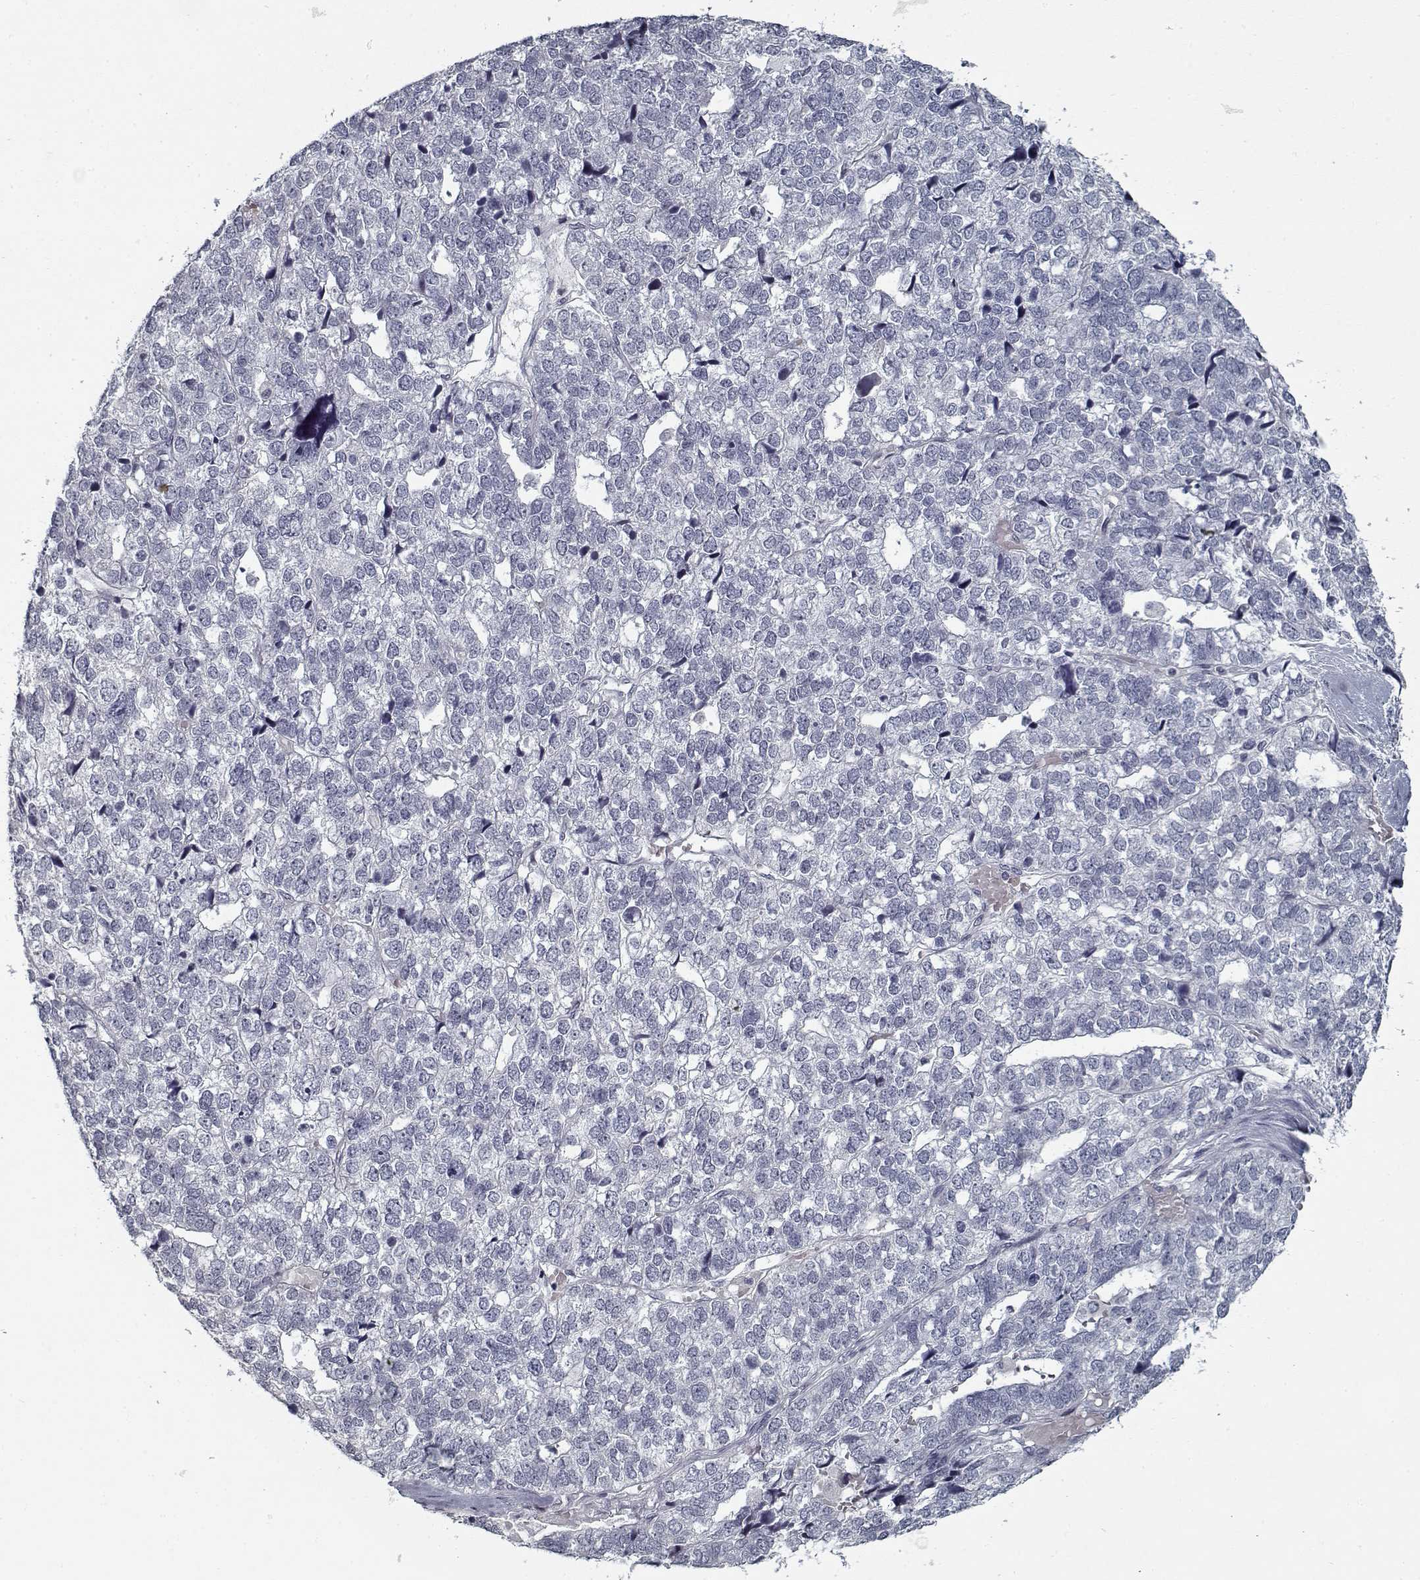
{"staining": {"intensity": "negative", "quantity": "none", "location": "none"}, "tissue": "stomach cancer", "cell_type": "Tumor cells", "image_type": "cancer", "snomed": [{"axis": "morphology", "description": "Adenocarcinoma, NOS"}, {"axis": "topography", "description": "Stomach"}], "caption": "Immunohistochemistry (IHC) image of neoplastic tissue: human stomach cancer stained with DAB (3,3'-diaminobenzidine) displays no significant protein expression in tumor cells.", "gene": "GAD2", "patient": {"sex": "male", "age": 69}}